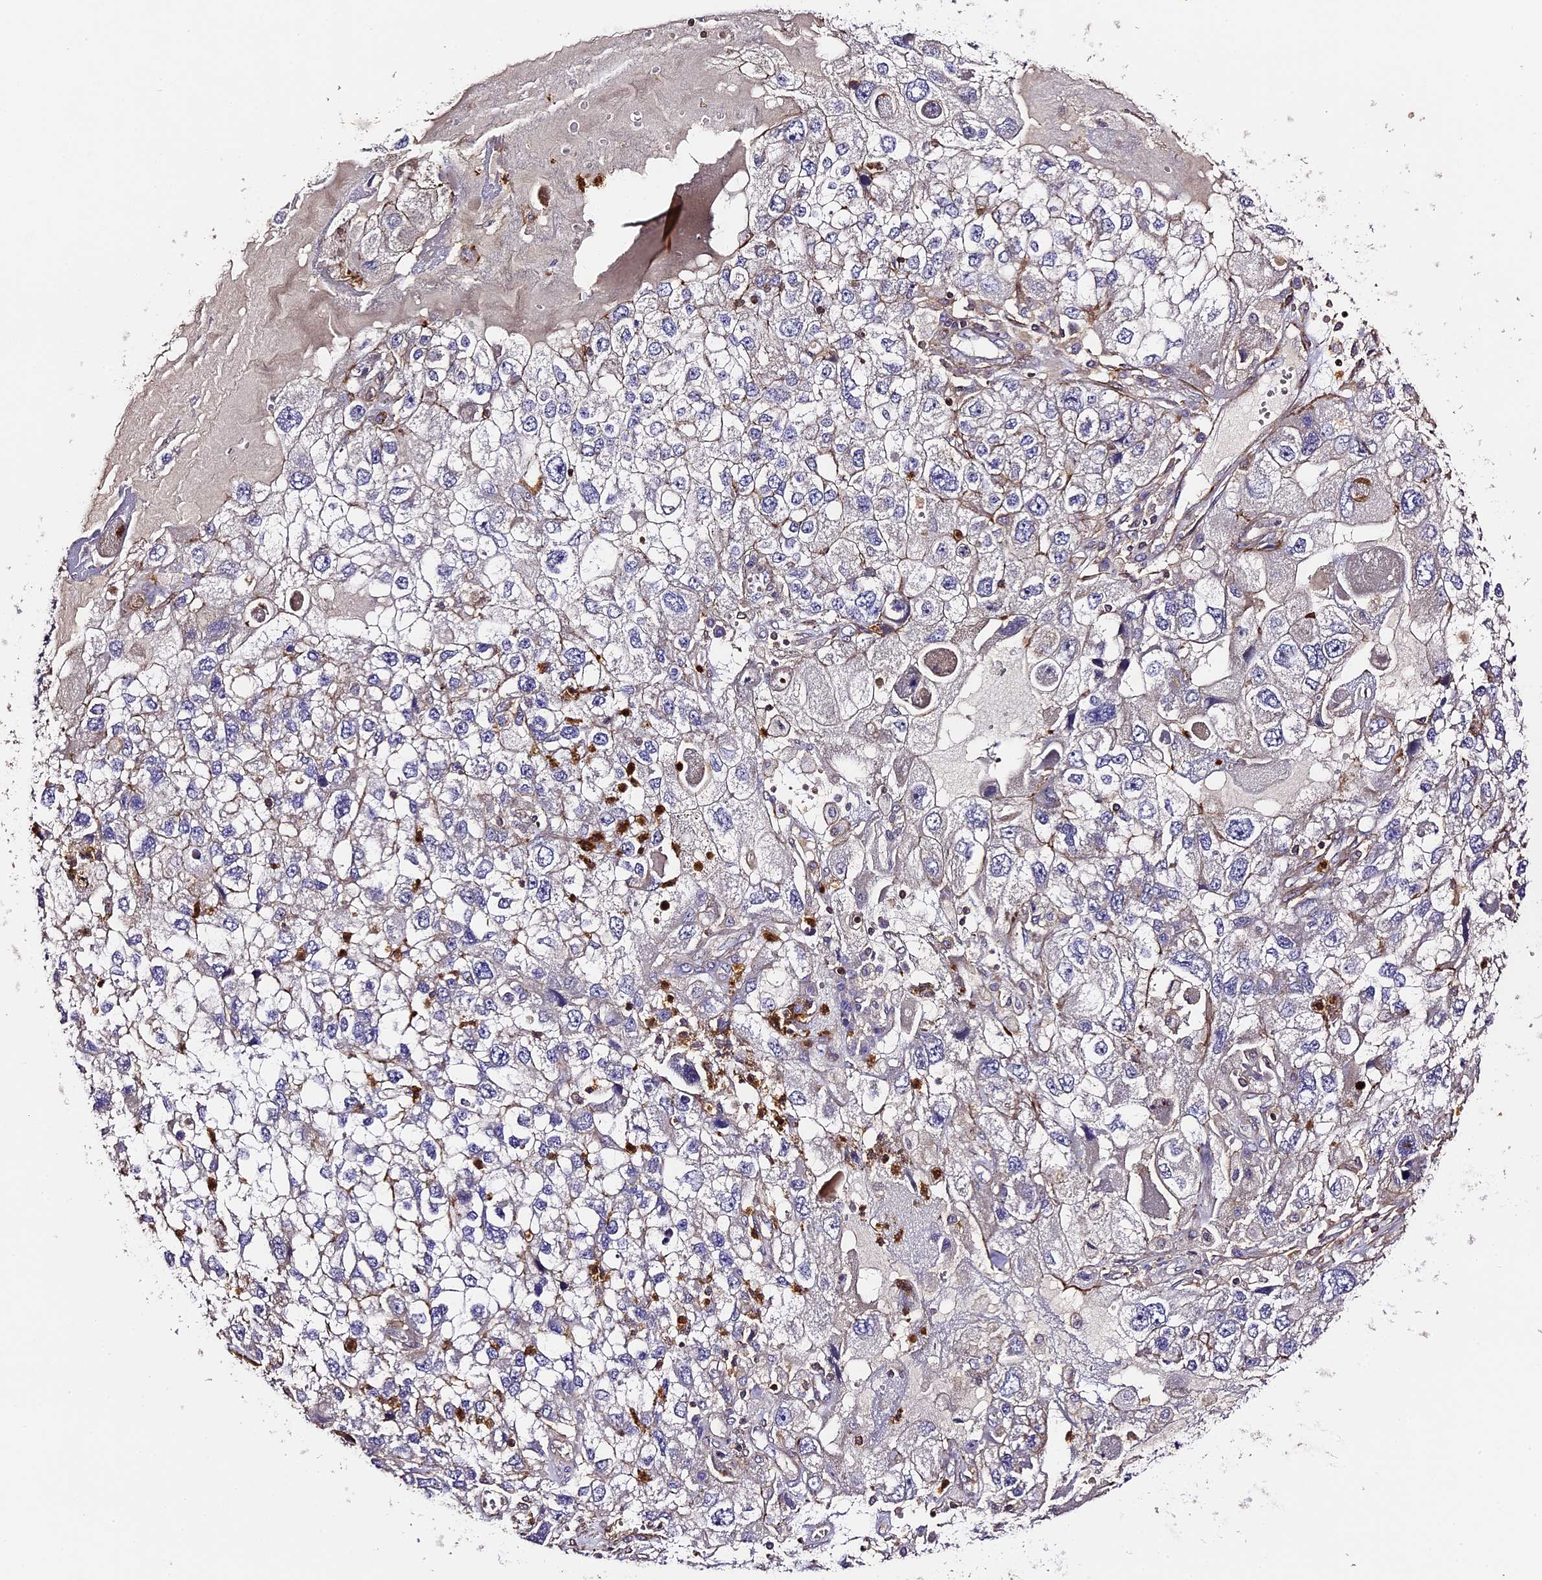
{"staining": {"intensity": "weak", "quantity": "<25%", "location": "cytoplasmic/membranous"}, "tissue": "endometrial cancer", "cell_type": "Tumor cells", "image_type": "cancer", "snomed": [{"axis": "morphology", "description": "Adenocarcinoma, NOS"}, {"axis": "topography", "description": "Endometrium"}], "caption": "Endometrial cancer (adenocarcinoma) was stained to show a protein in brown. There is no significant positivity in tumor cells.", "gene": "RAPSN", "patient": {"sex": "female", "age": 49}}